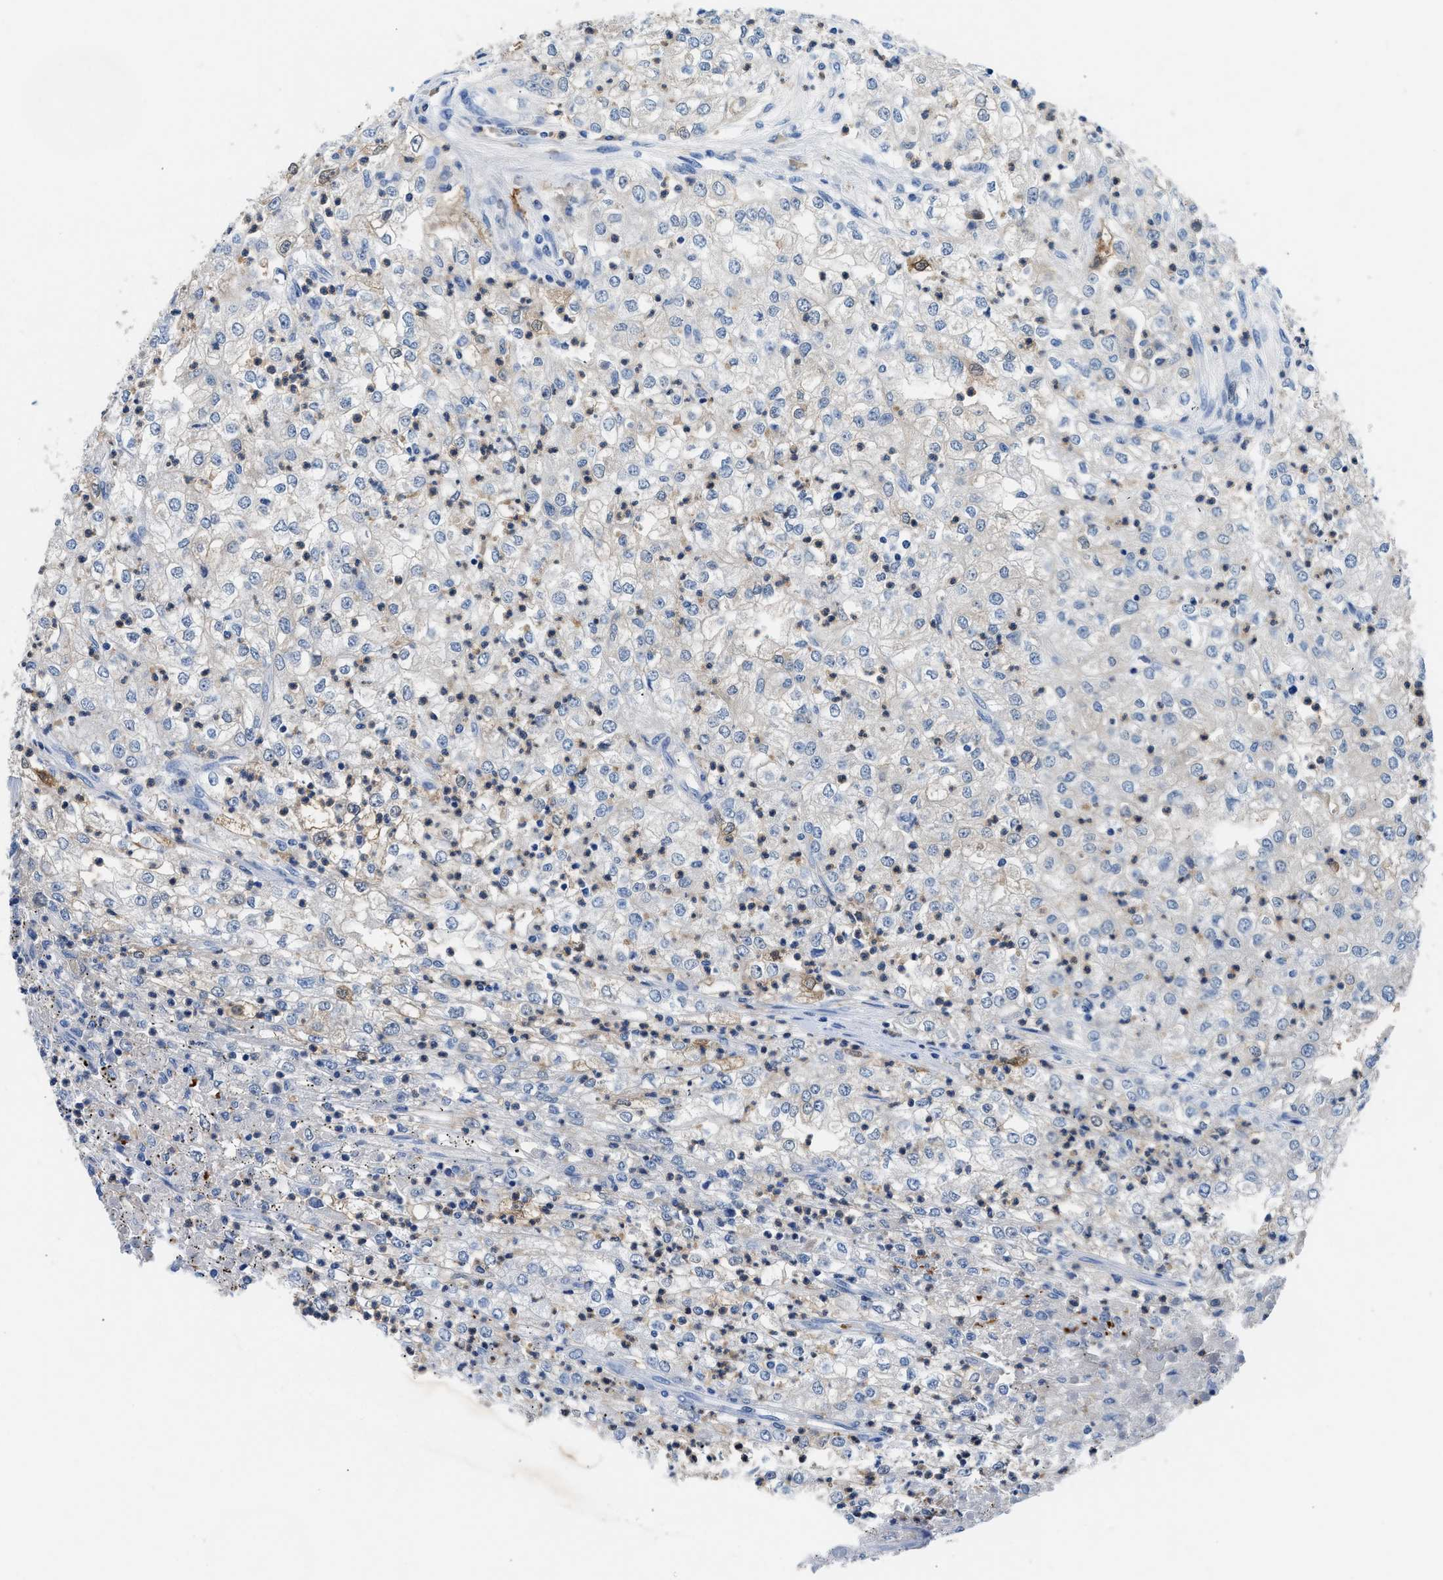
{"staining": {"intensity": "negative", "quantity": "none", "location": "none"}, "tissue": "renal cancer", "cell_type": "Tumor cells", "image_type": "cancer", "snomed": [{"axis": "morphology", "description": "Adenocarcinoma, NOS"}, {"axis": "topography", "description": "Kidney"}], "caption": "Immunohistochemistry (IHC) histopathology image of renal cancer (adenocarcinoma) stained for a protein (brown), which reveals no expression in tumor cells. (Stains: DAB immunohistochemistry with hematoxylin counter stain, Microscopy: brightfield microscopy at high magnification).", "gene": "FADS6", "patient": {"sex": "female", "age": 54}}